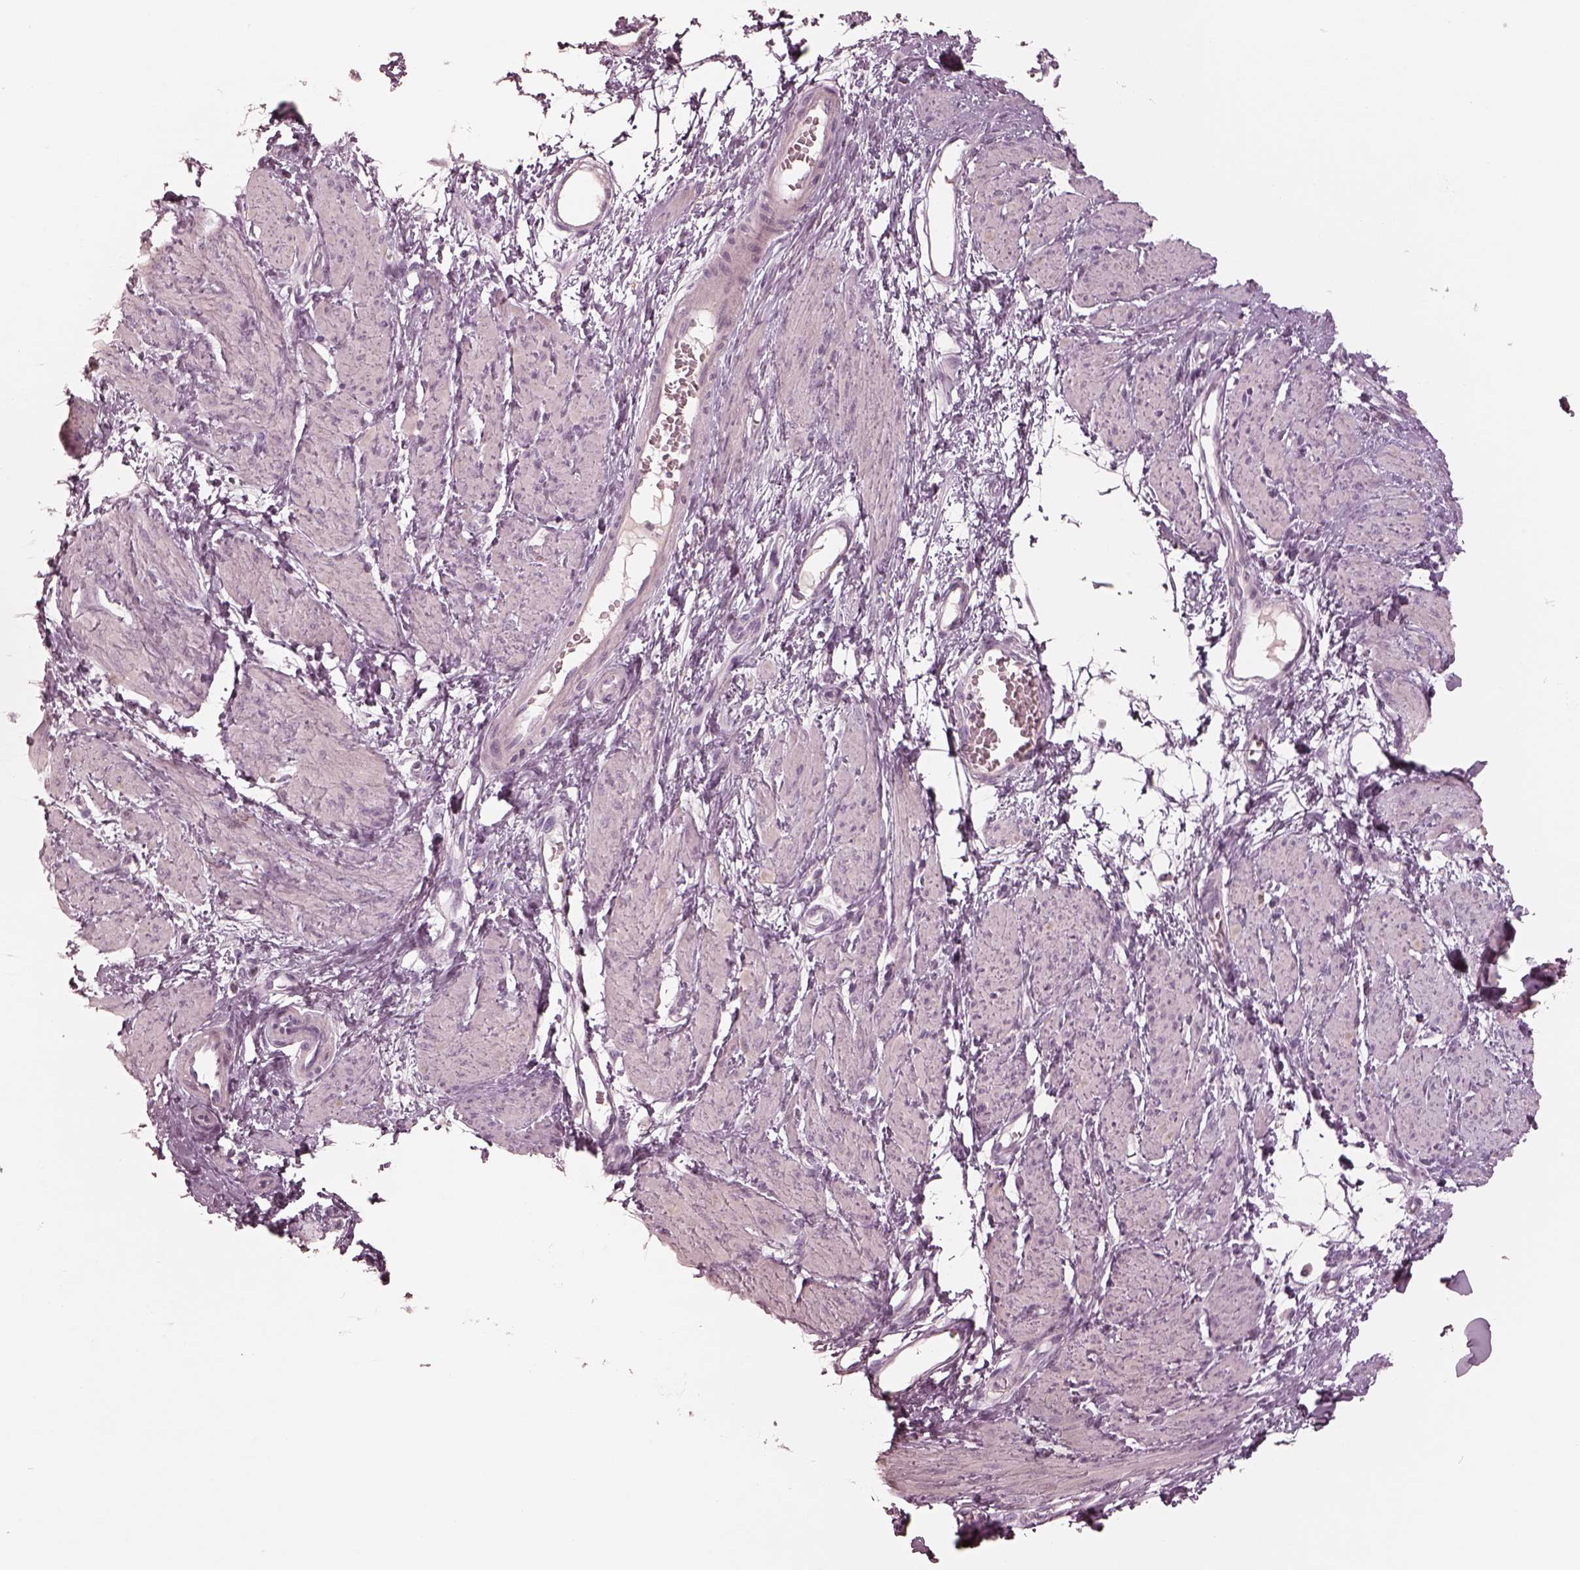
{"staining": {"intensity": "negative", "quantity": "none", "location": "none"}, "tissue": "smooth muscle", "cell_type": "Smooth muscle cells", "image_type": "normal", "snomed": [{"axis": "morphology", "description": "Normal tissue, NOS"}, {"axis": "topography", "description": "Smooth muscle"}, {"axis": "topography", "description": "Uterus"}], "caption": "Immunohistochemical staining of unremarkable human smooth muscle displays no significant expression in smooth muscle cells. (Brightfield microscopy of DAB IHC at high magnification).", "gene": "SPATA6L", "patient": {"sex": "female", "age": 39}}